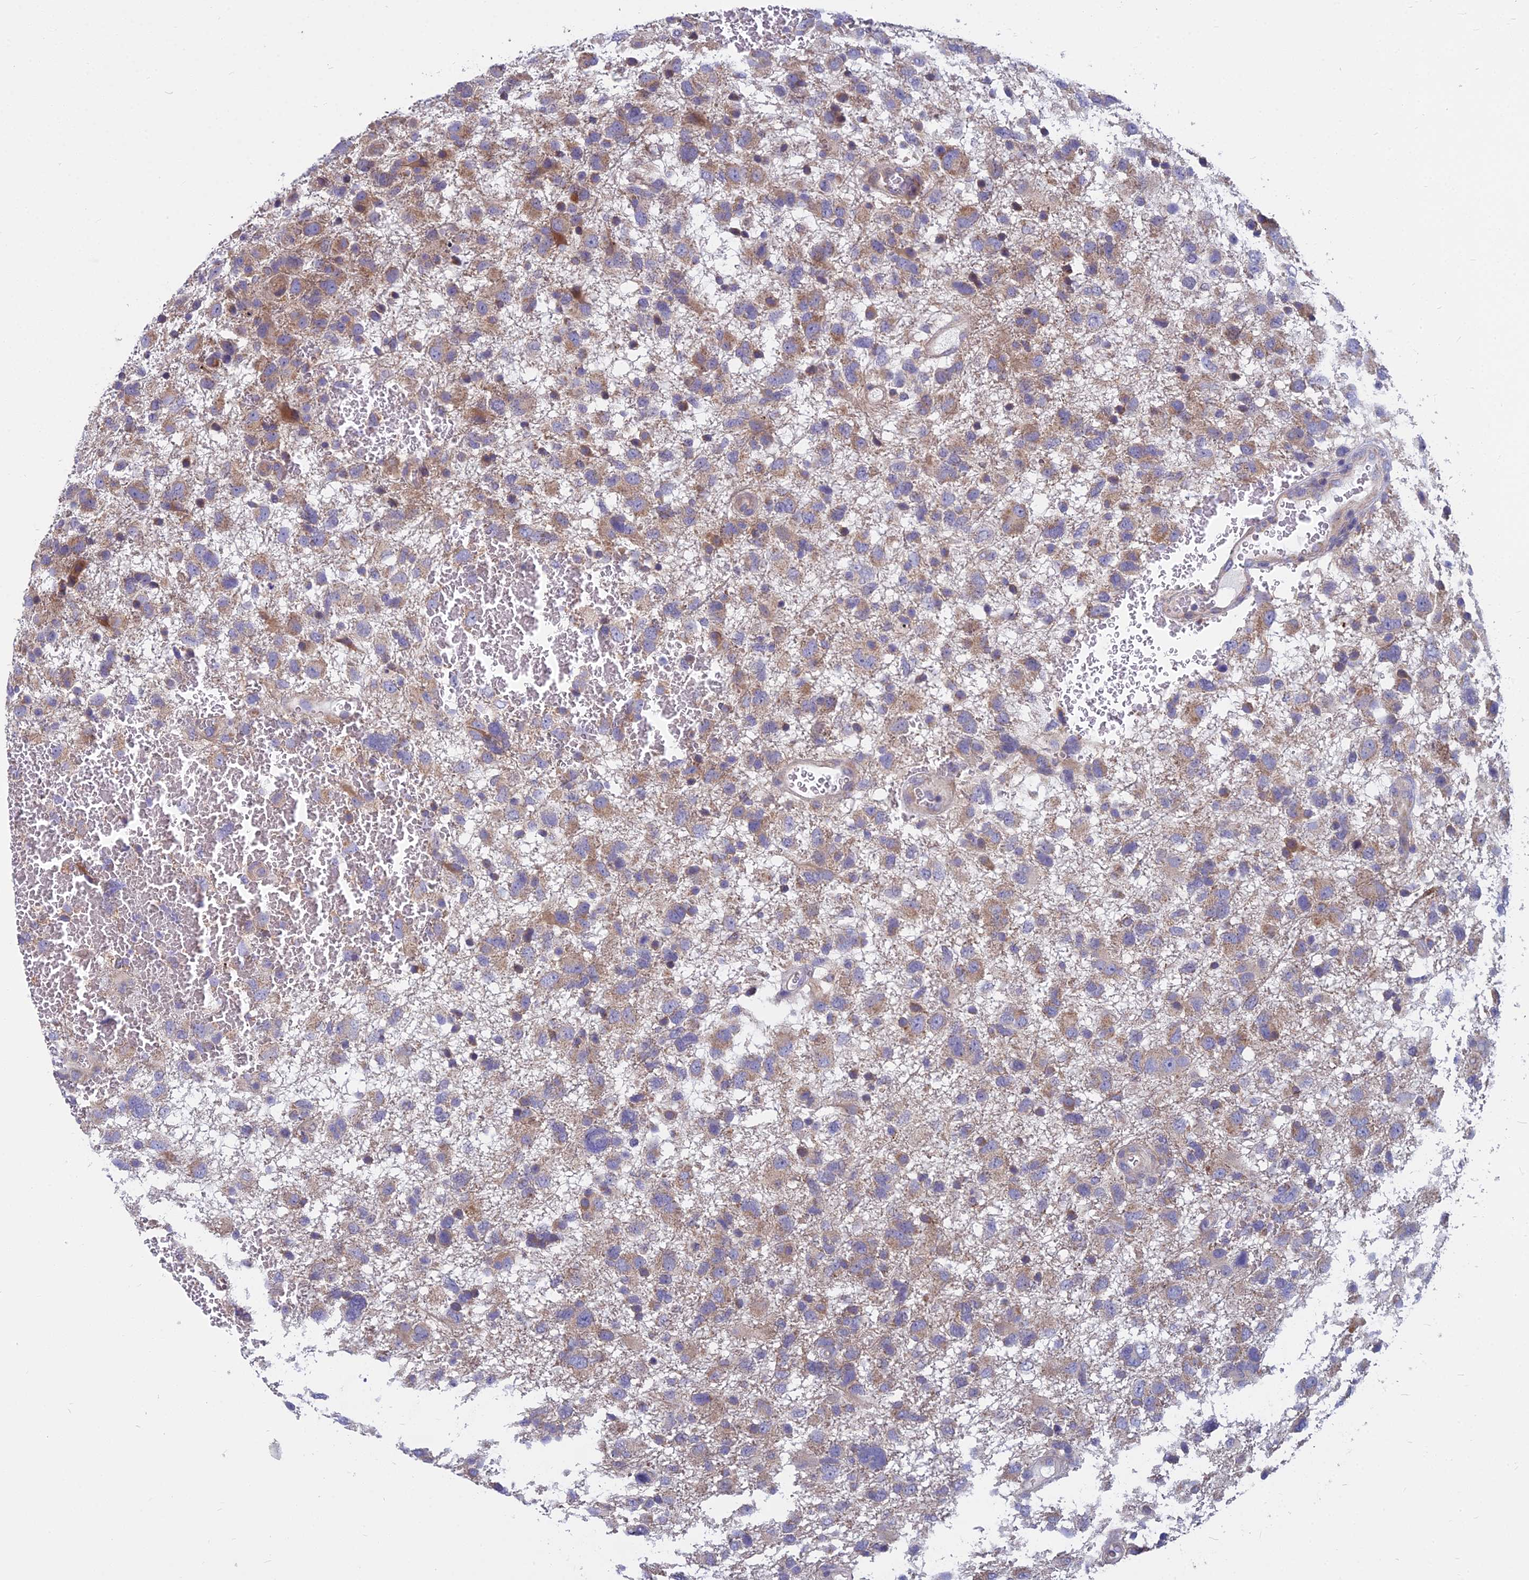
{"staining": {"intensity": "weak", "quantity": ">75%", "location": "cytoplasmic/membranous"}, "tissue": "glioma", "cell_type": "Tumor cells", "image_type": "cancer", "snomed": [{"axis": "morphology", "description": "Glioma, malignant, High grade"}, {"axis": "topography", "description": "Brain"}], "caption": "Immunohistochemical staining of human glioma reveals low levels of weak cytoplasmic/membranous expression in approximately >75% of tumor cells. (DAB IHC with brightfield microscopy, high magnification).", "gene": "COX20", "patient": {"sex": "male", "age": 61}}